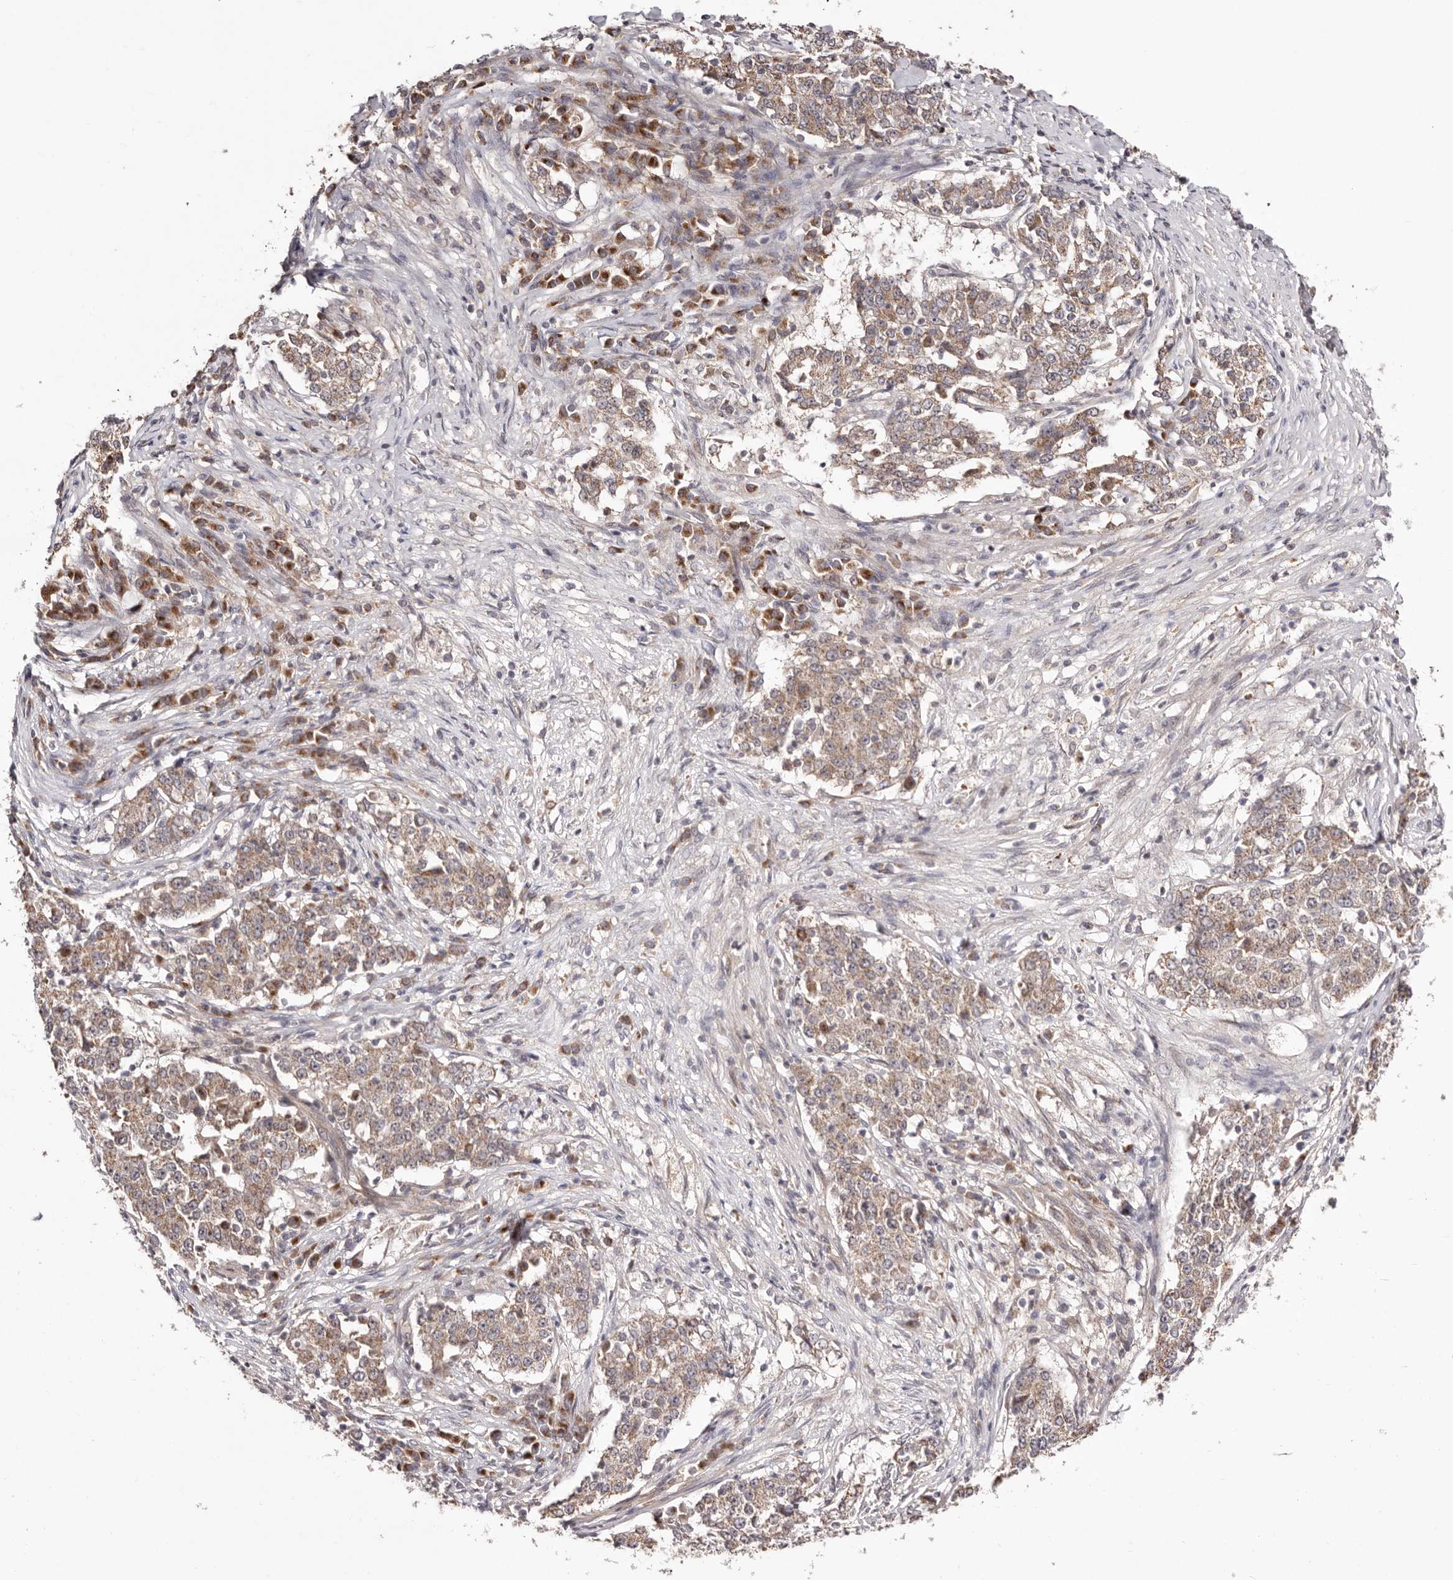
{"staining": {"intensity": "weak", "quantity": ">75%", "location": "cytoplasmic/membranous"}, "tissue": "stomach cancer", "cell_type": "Tumor cells", "image_type": "cancer", "snomed": [{"axis": "morphology", "description": "Adenocarcinoma, NOS"}, {"axis": "topography", "description": "Stomach"}], "caption": "Brown immunohistochemical staining in human adenocarcinoma (stomach) shows weak cytoplasmic/membranous staining in approximately >75% of tumor cells.", "gene": "EGR3", "patient": {"sex": "male", "age": 59}}